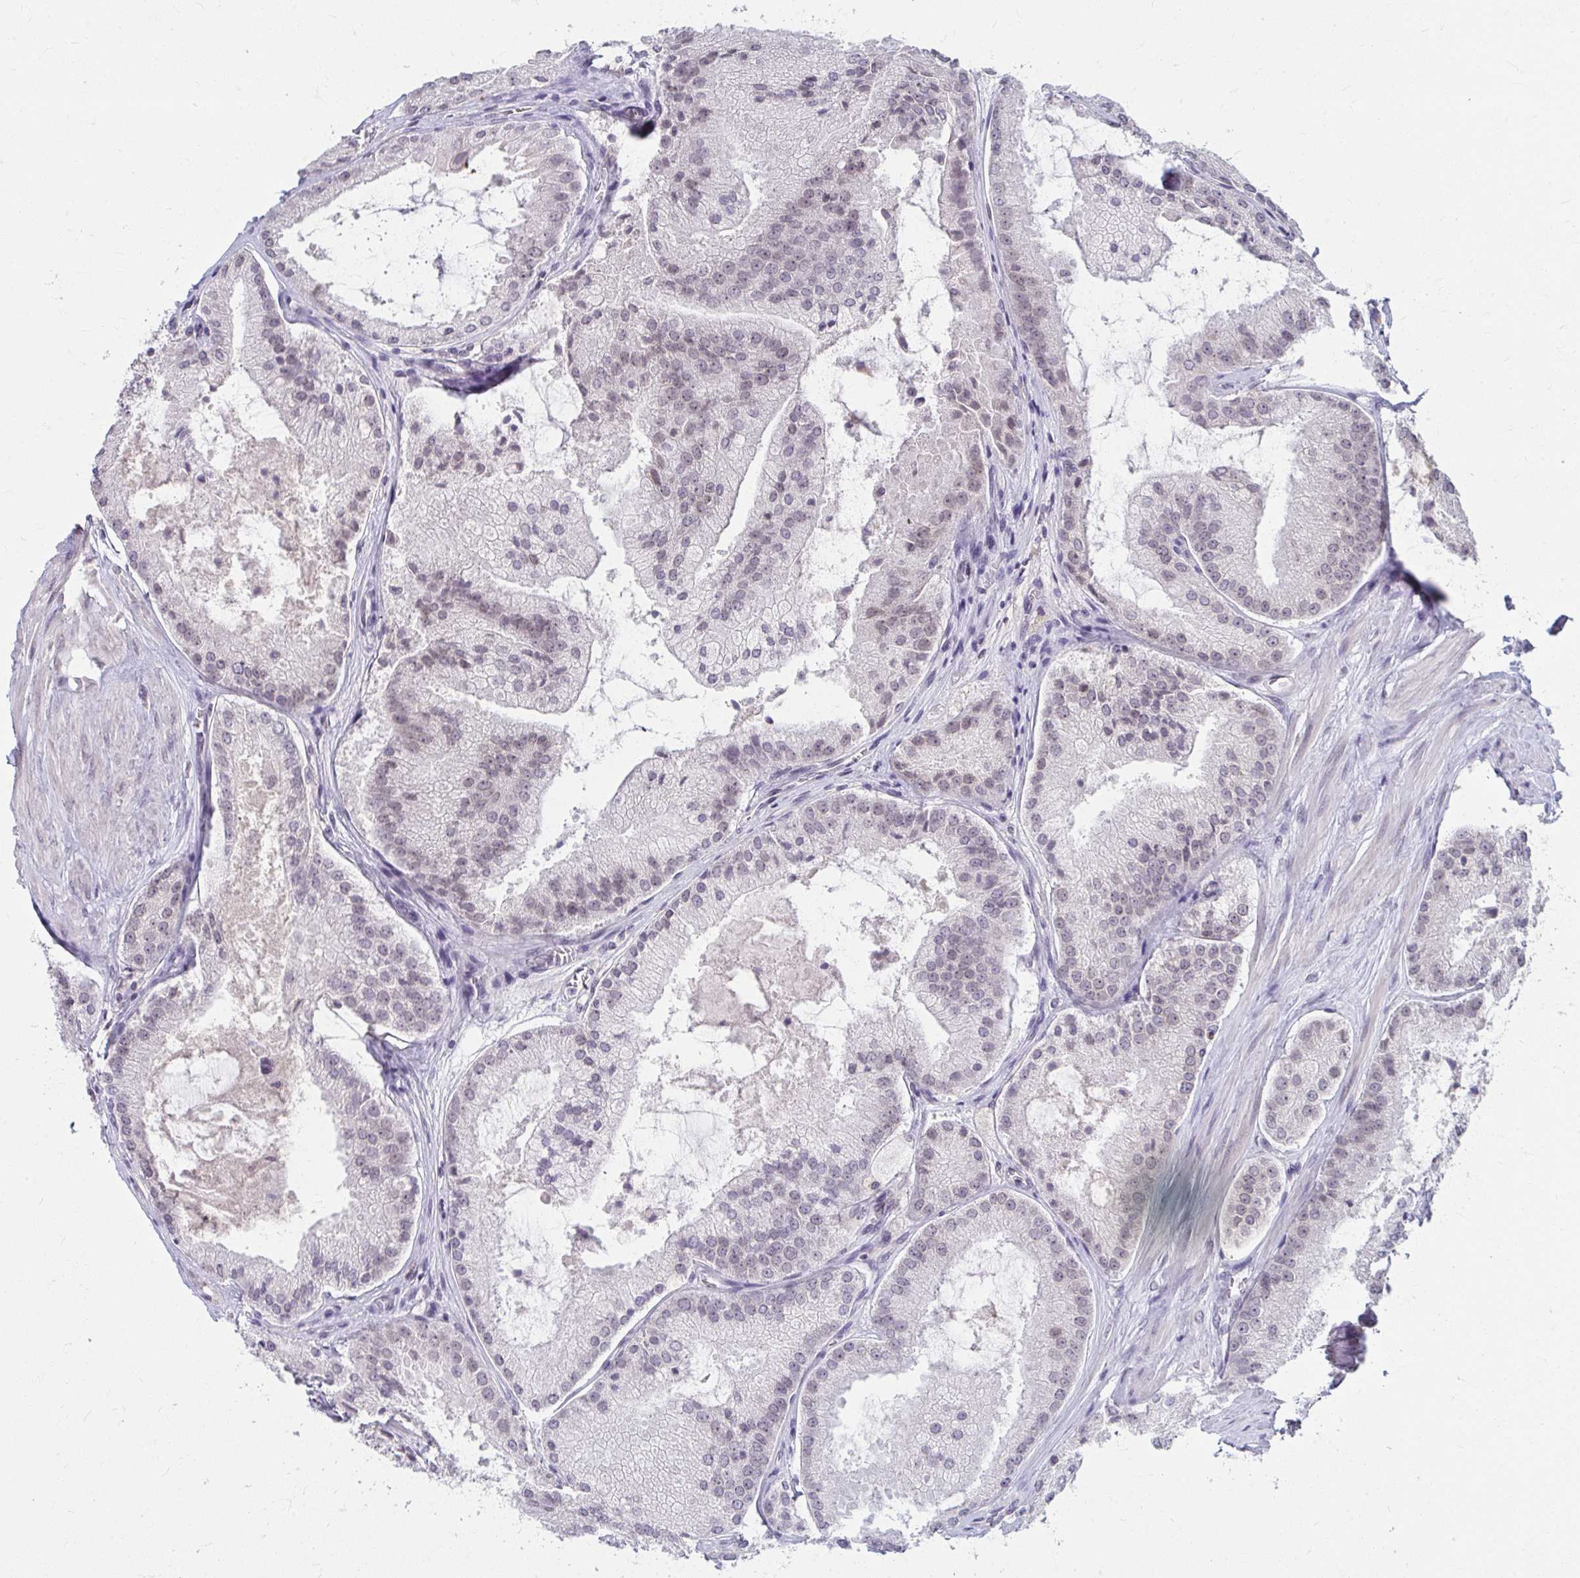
{"staining": {"intensity": "weak", "quantity": "<25%", "location": "nuclear"}, "tissue": "prostate cancer", "cell_type": "Tumor cells", "image_type": "cancer", "snomed": [{"axis": "morphology", "description": "Adenocarcinoma, High grade"}, {"axis": "topography", "description": "Prostate"}], "caption": "This micrograph is of prostate high-grade adenocarcinoma stained with immunohistochemistry to label a protein in brown with the nuclei are counter-stained blue. There is no expression in tumor cells. Nuclei are stained in blue.", "gene": "NUP133", "patient": {"sex": "male", "age": 73}}